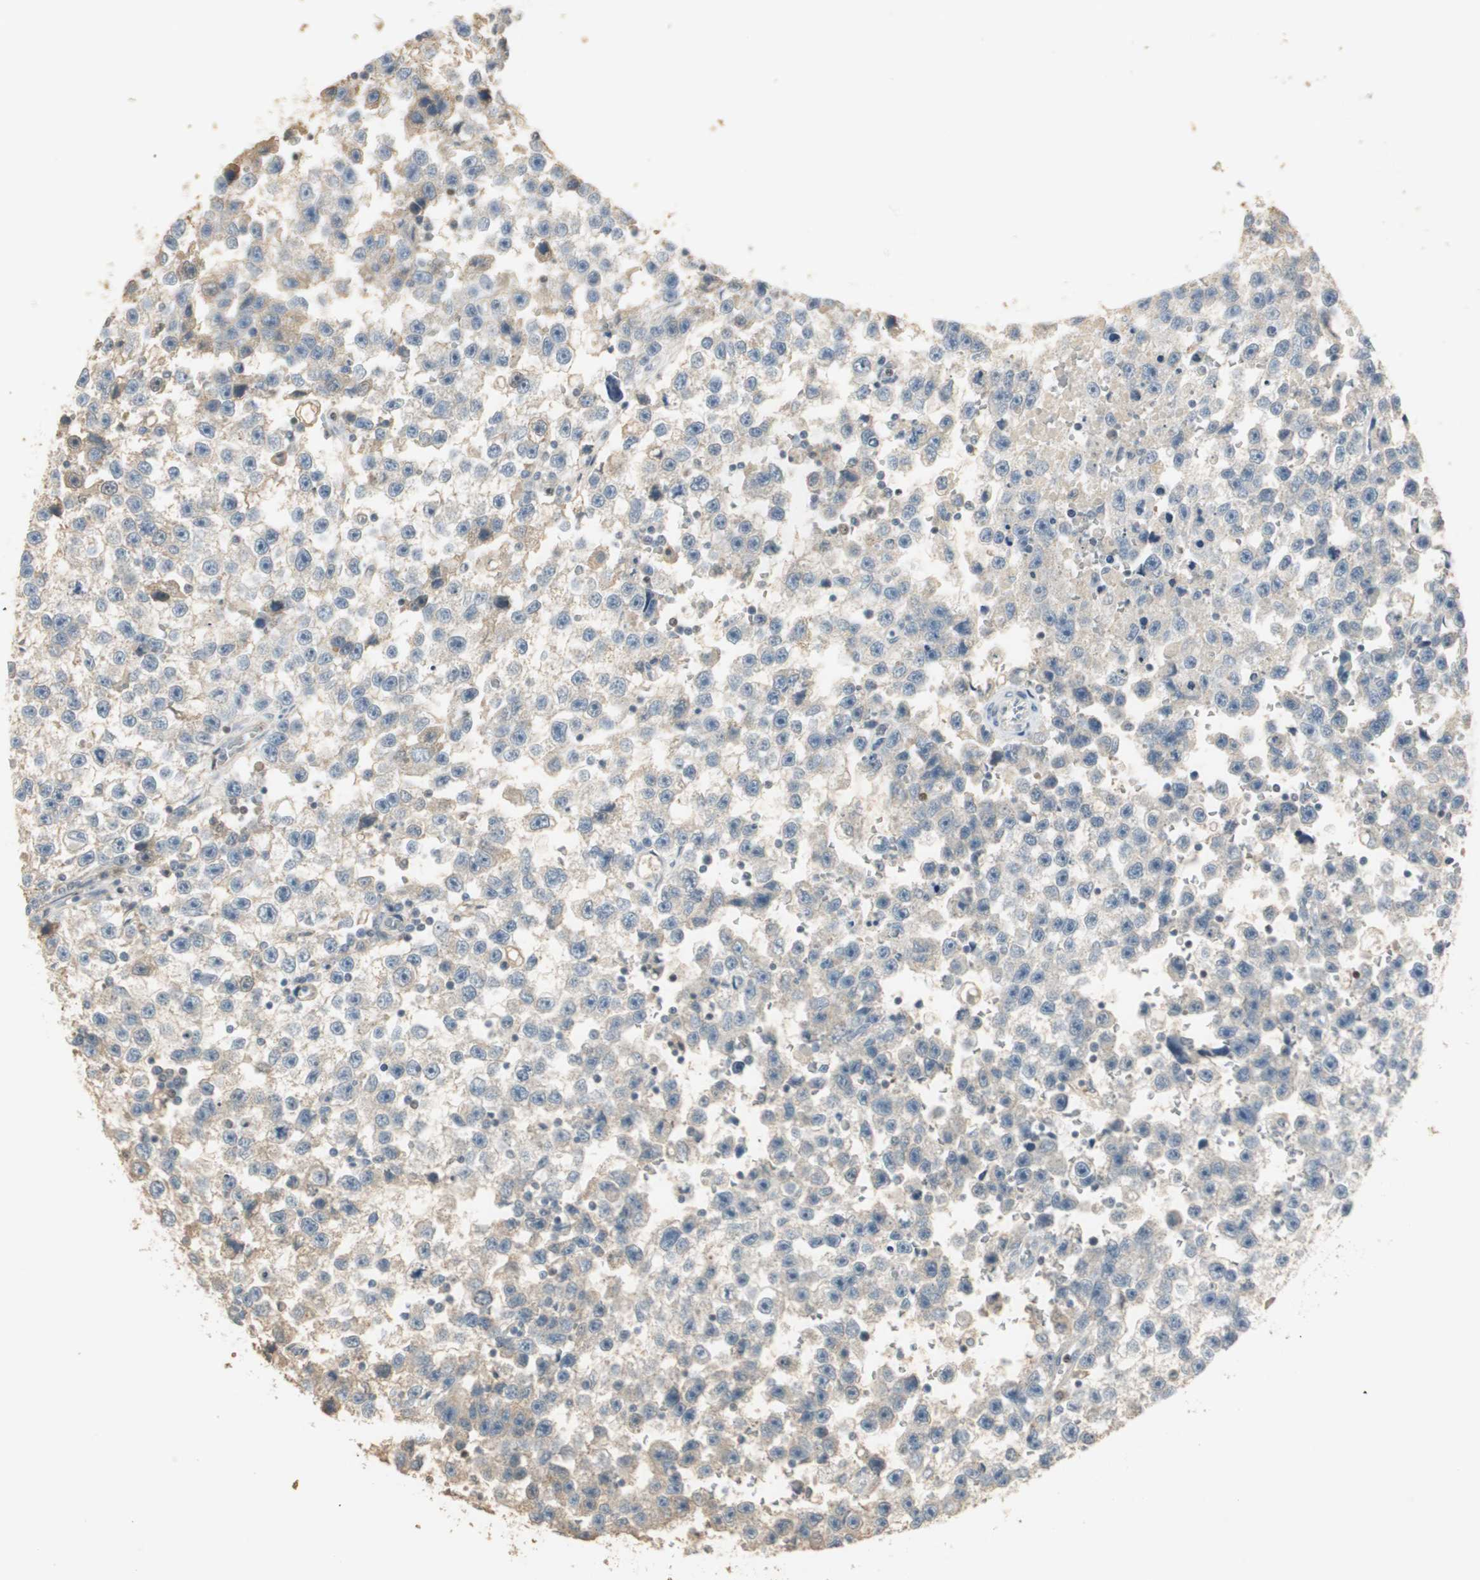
{"staining": {"intensity": "weak", "quantity": "<25%", "location": "cytoplasmic/membranous"}, "tissue": "testis cancer", "cell_type": "Tumor cells", "image_type": "cancer", "snomed": [{"axis": "morphology", "description": "Seminoma, NOS"}, {"axis": "topography", "description": "Testis"}], "caption": "Testis cancer was stained to show a protein in brown. There is no significant expression in tumor cells.", "gene": "RUNX2", "patient": {"sex": "male", "age": 33}}